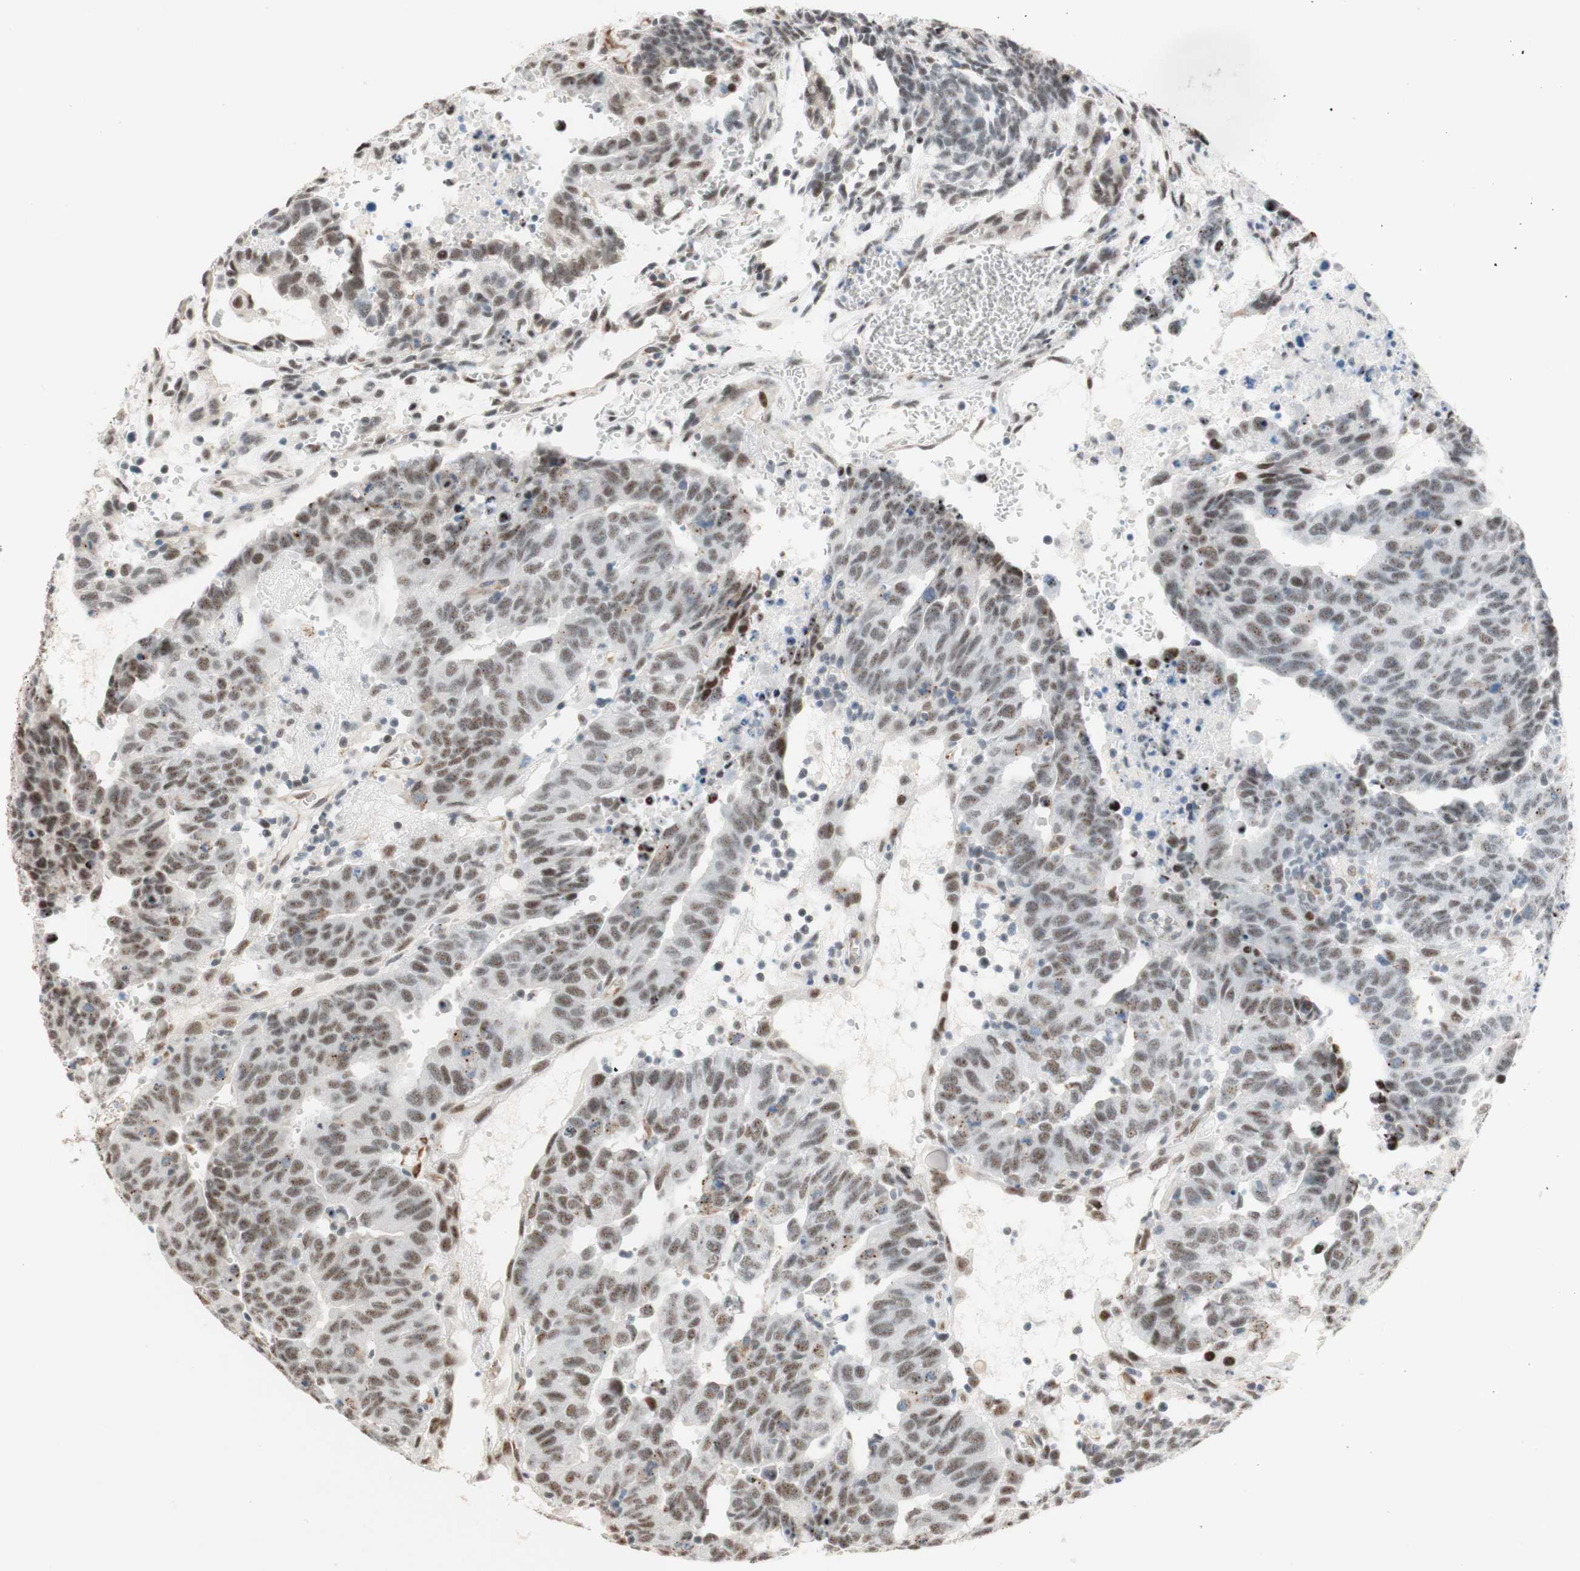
{"staining": {"intensity": "weak", "quantity": ">75%", "location": "nuclear"}, "tissue": "testis cancer", "cell_type": "Tumor cells", "image_type": "cancer", "snomed": [{"axis": "morphology", "description": "Seminoma, NOS"}, {"axis": "morphology", "description": "Carcinoma, Embryonal, NOS"}, {"axis": "topography", "description": "Testis"}], "caption": "About >75% of tumor cells in human testis cancer (embryonal carcinoma) show weak nuclear protein positivity as visualized by brown immunohistochemical staining.", "gene": "SAP18", "patient": {"sex": "male", "age": 52}}